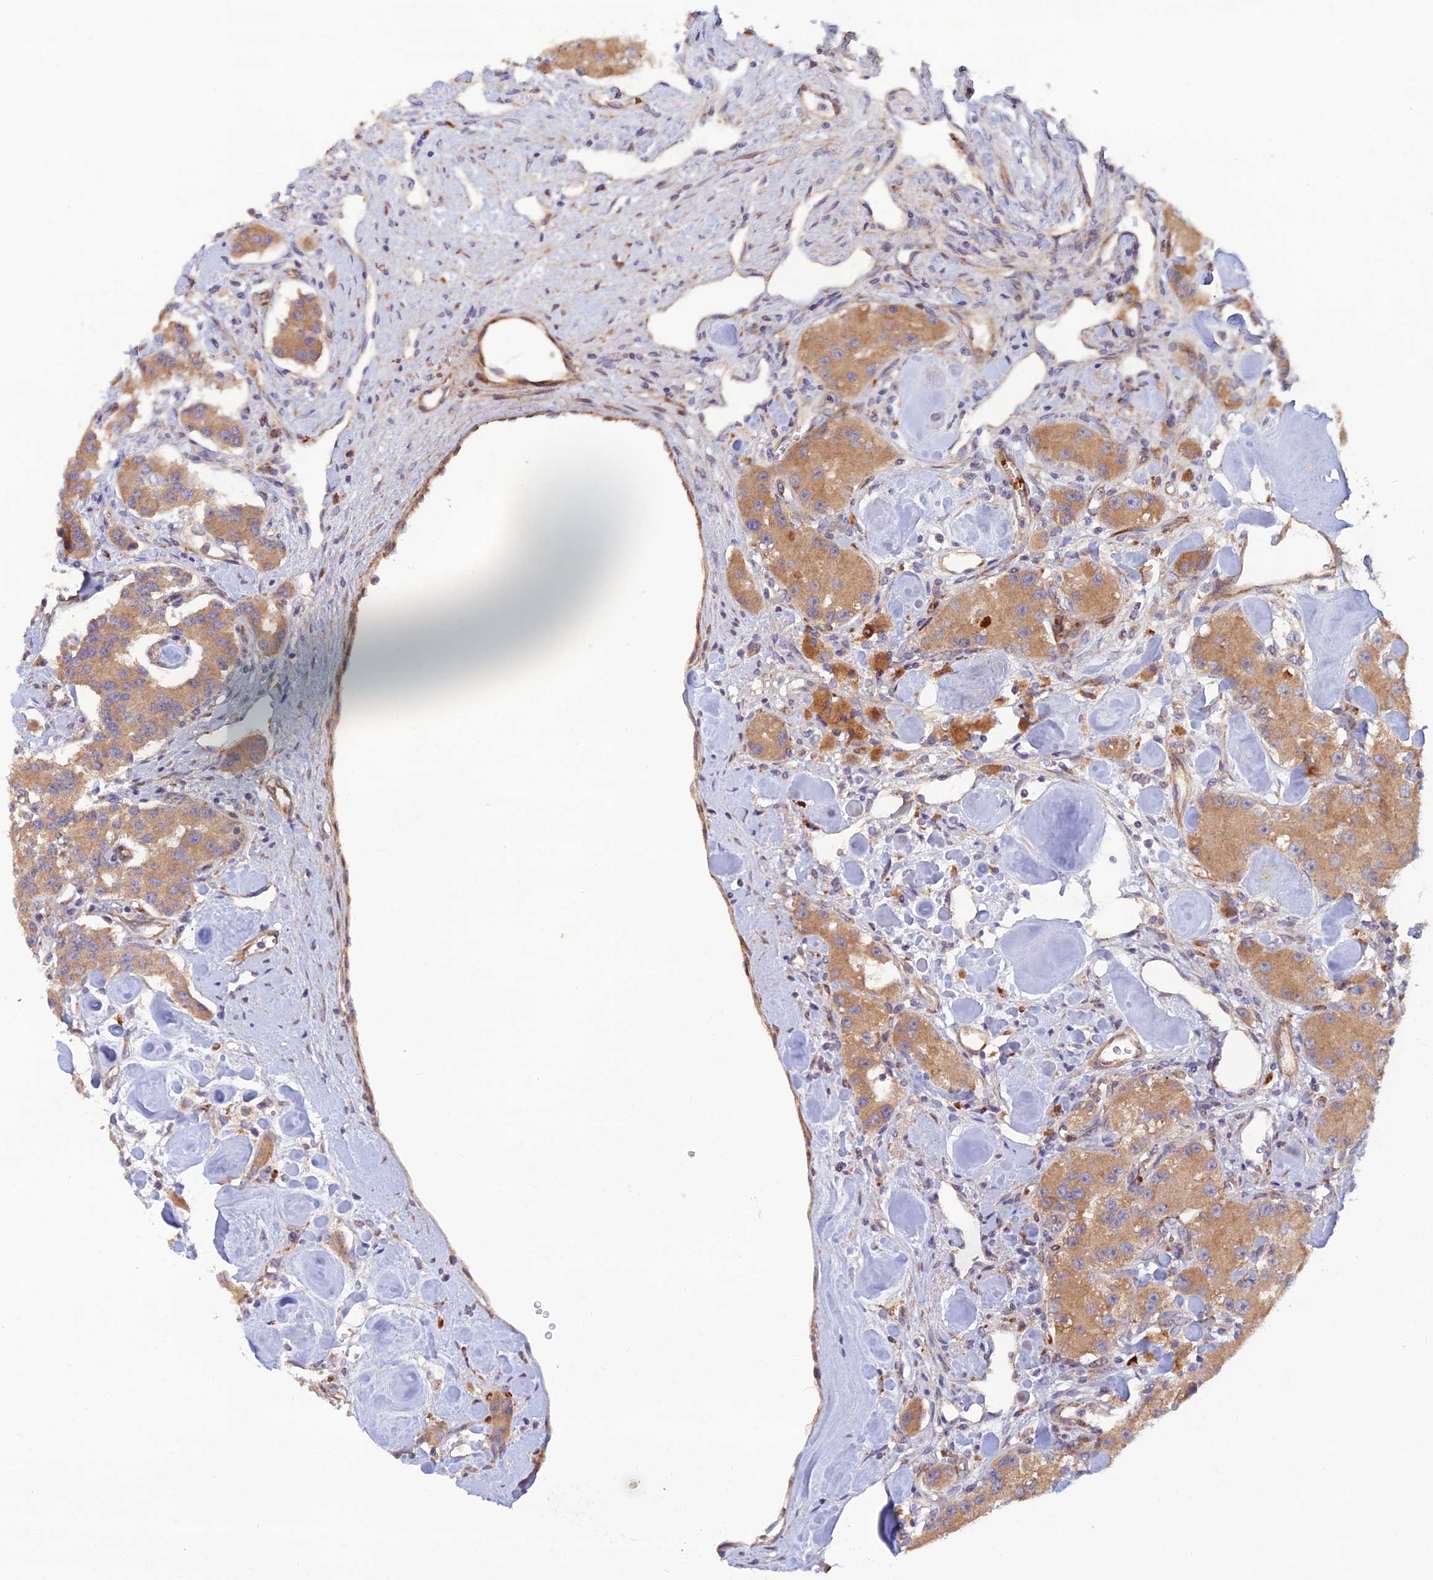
{"staining": {"intensity": "moderate", "quantity": ">75%", "location": "cytoplasmic/membranous"}, "tissue": "carcinoid", "cell_type": "Tumor cells", "image_type": "cancer", "snomed": [{"axis": "morphology", "description": "Carcinoid, malignant, NOS"}, {"axis": "topography", "description": "Pancreas"}], "caption": "Immunohistochemistry histopathology image of carcinoid stained for a protein (brown), which reveals medium levels of moderate cytoplasmic/membranous staining in about >75% of tumor cells.", "gene": "GMCL1", "patient": {"sex": "male", "age": 41}}